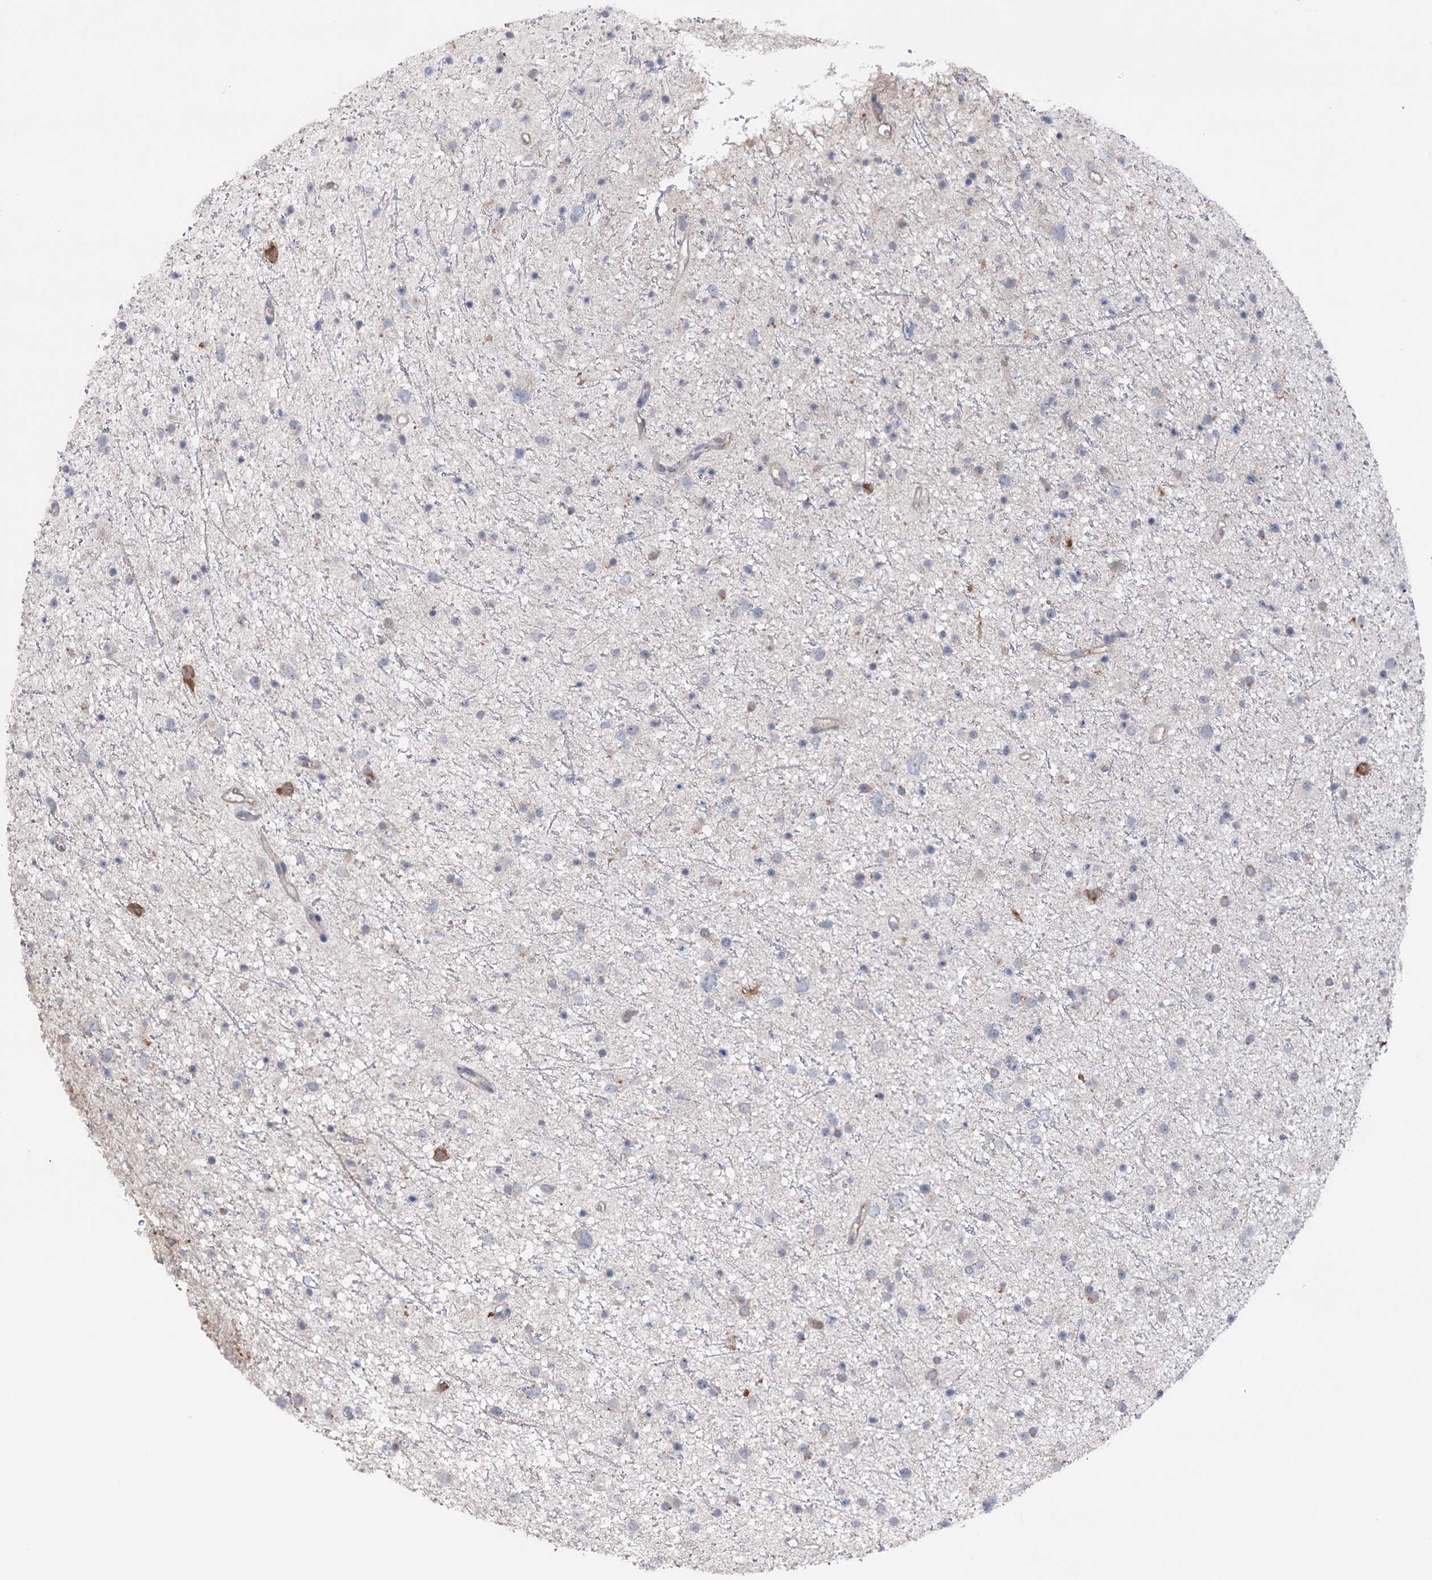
{"staining": {"intensity": "negative", "quantity": "none", "location": "none"}, "tissue": "glioma", "cell_type": "Tumor cells", "image_type": "cancer", "snomed": [{"axis": "morphology", "description": "Glioma, malignant, Low grade"}, {"axis": "topography", "description": "Cerebral cortex"}], "caption": "Immunohistochemistry histopathology image of neoplastic tissue: glioma stained with DAB displays no significant protein expression in tumor cells.", "gene": "NCAPD2", "patient": {"sex": "female", "age": 39}}